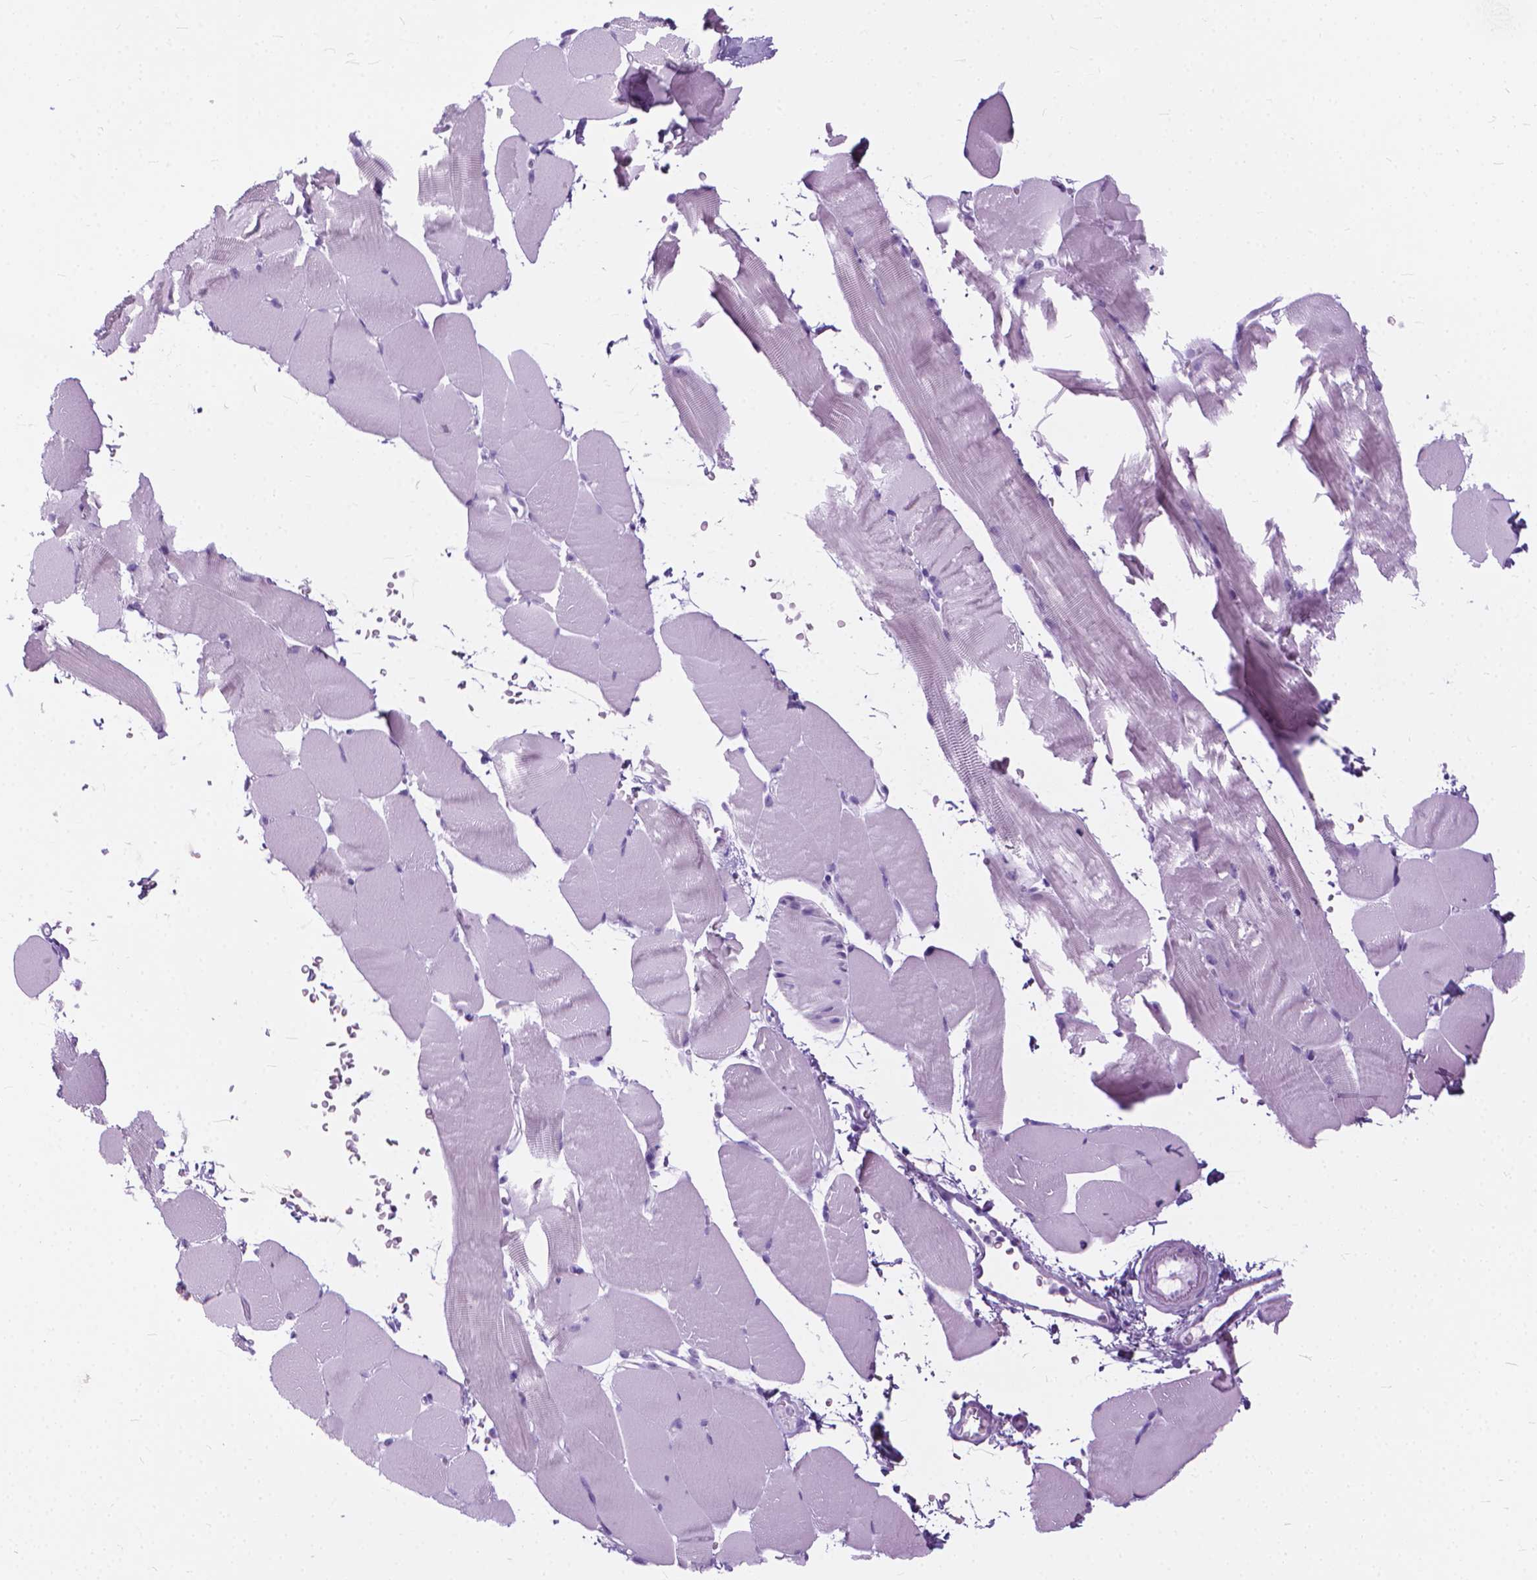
{"staining": {"intensity": "negative", "quantity": "none", "location": "none"}, "tissue": "skeletal muscle", "cell_type": "Myocytes", "image_type": "normal", "snomed": [{"axis": "morphology", "description": "Normal tissue, NOS"}, {"axis": "topography", "description": "Skeletal muscle"}], "caption": "High magnification brightfield microscopy of benign skeletal muscle stained with DAB (3,3'-diaminobenzidine) (brown) and counterstained with hematoxylin (blue): myocytes show no significant staining.", "gene": "HTR2B", "patient": {"sex": "female", "age": 37}}